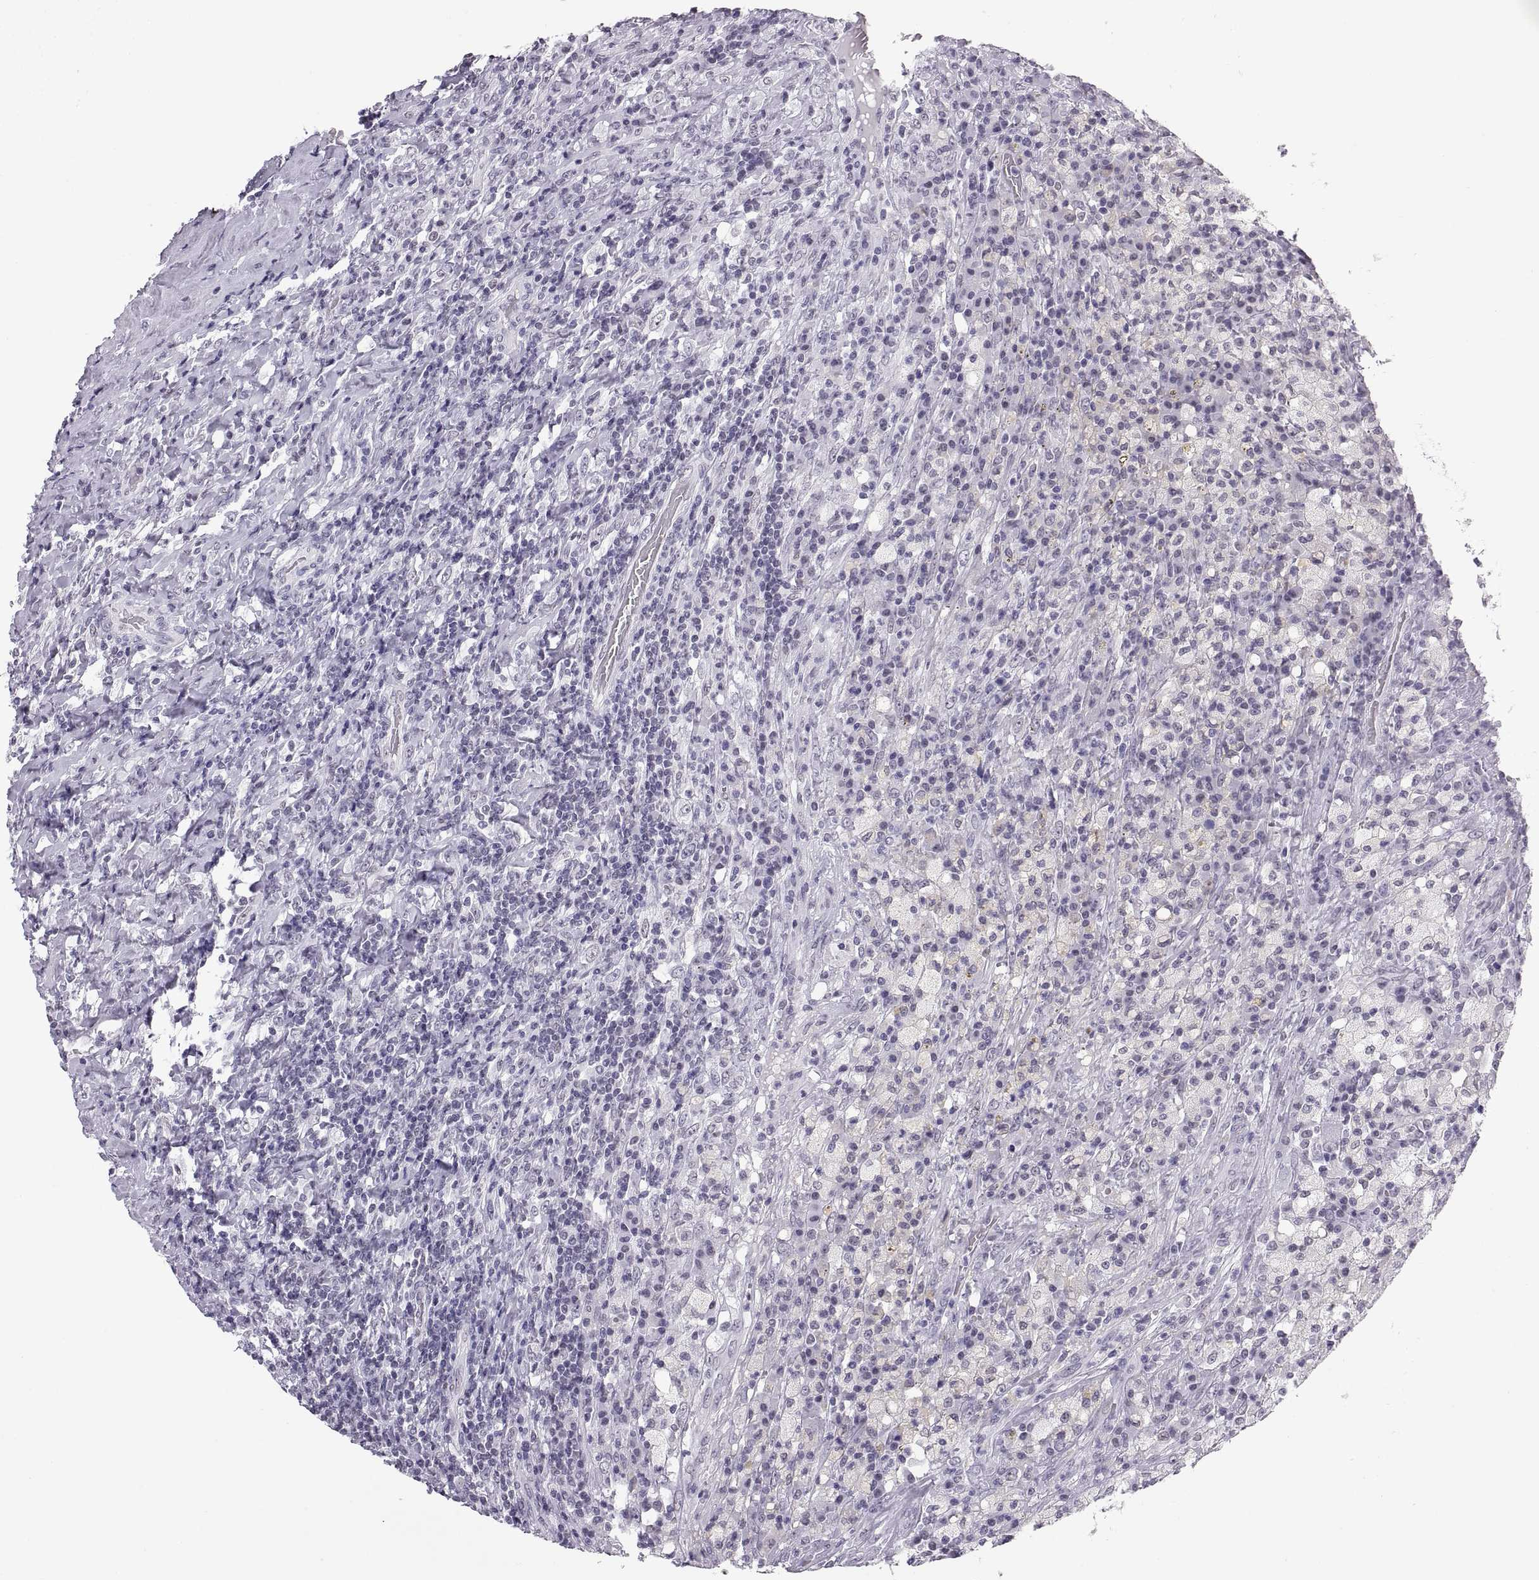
{"staining": {"intensity": "negative", "quantity": "none", "location": "none"}, "tissue": "testis cancer", "cell_type": "Tumor cells", "image_type": "cancer", "snomed": [{"axis": "morphology", "description": "Necrosis, NOS"}, {"axis": "morphology", "description": "Carcinoma, Embryonal, NOS"}, {"axis": "topography", "description": "Testis"}], "caption": "IHC image of neoplastic tissue: human testis cancer stained with DAB displays no significant protein expression in tumor cells.", "gene": "CARTPT", "patient": {"sex": "male", "age": 19}}